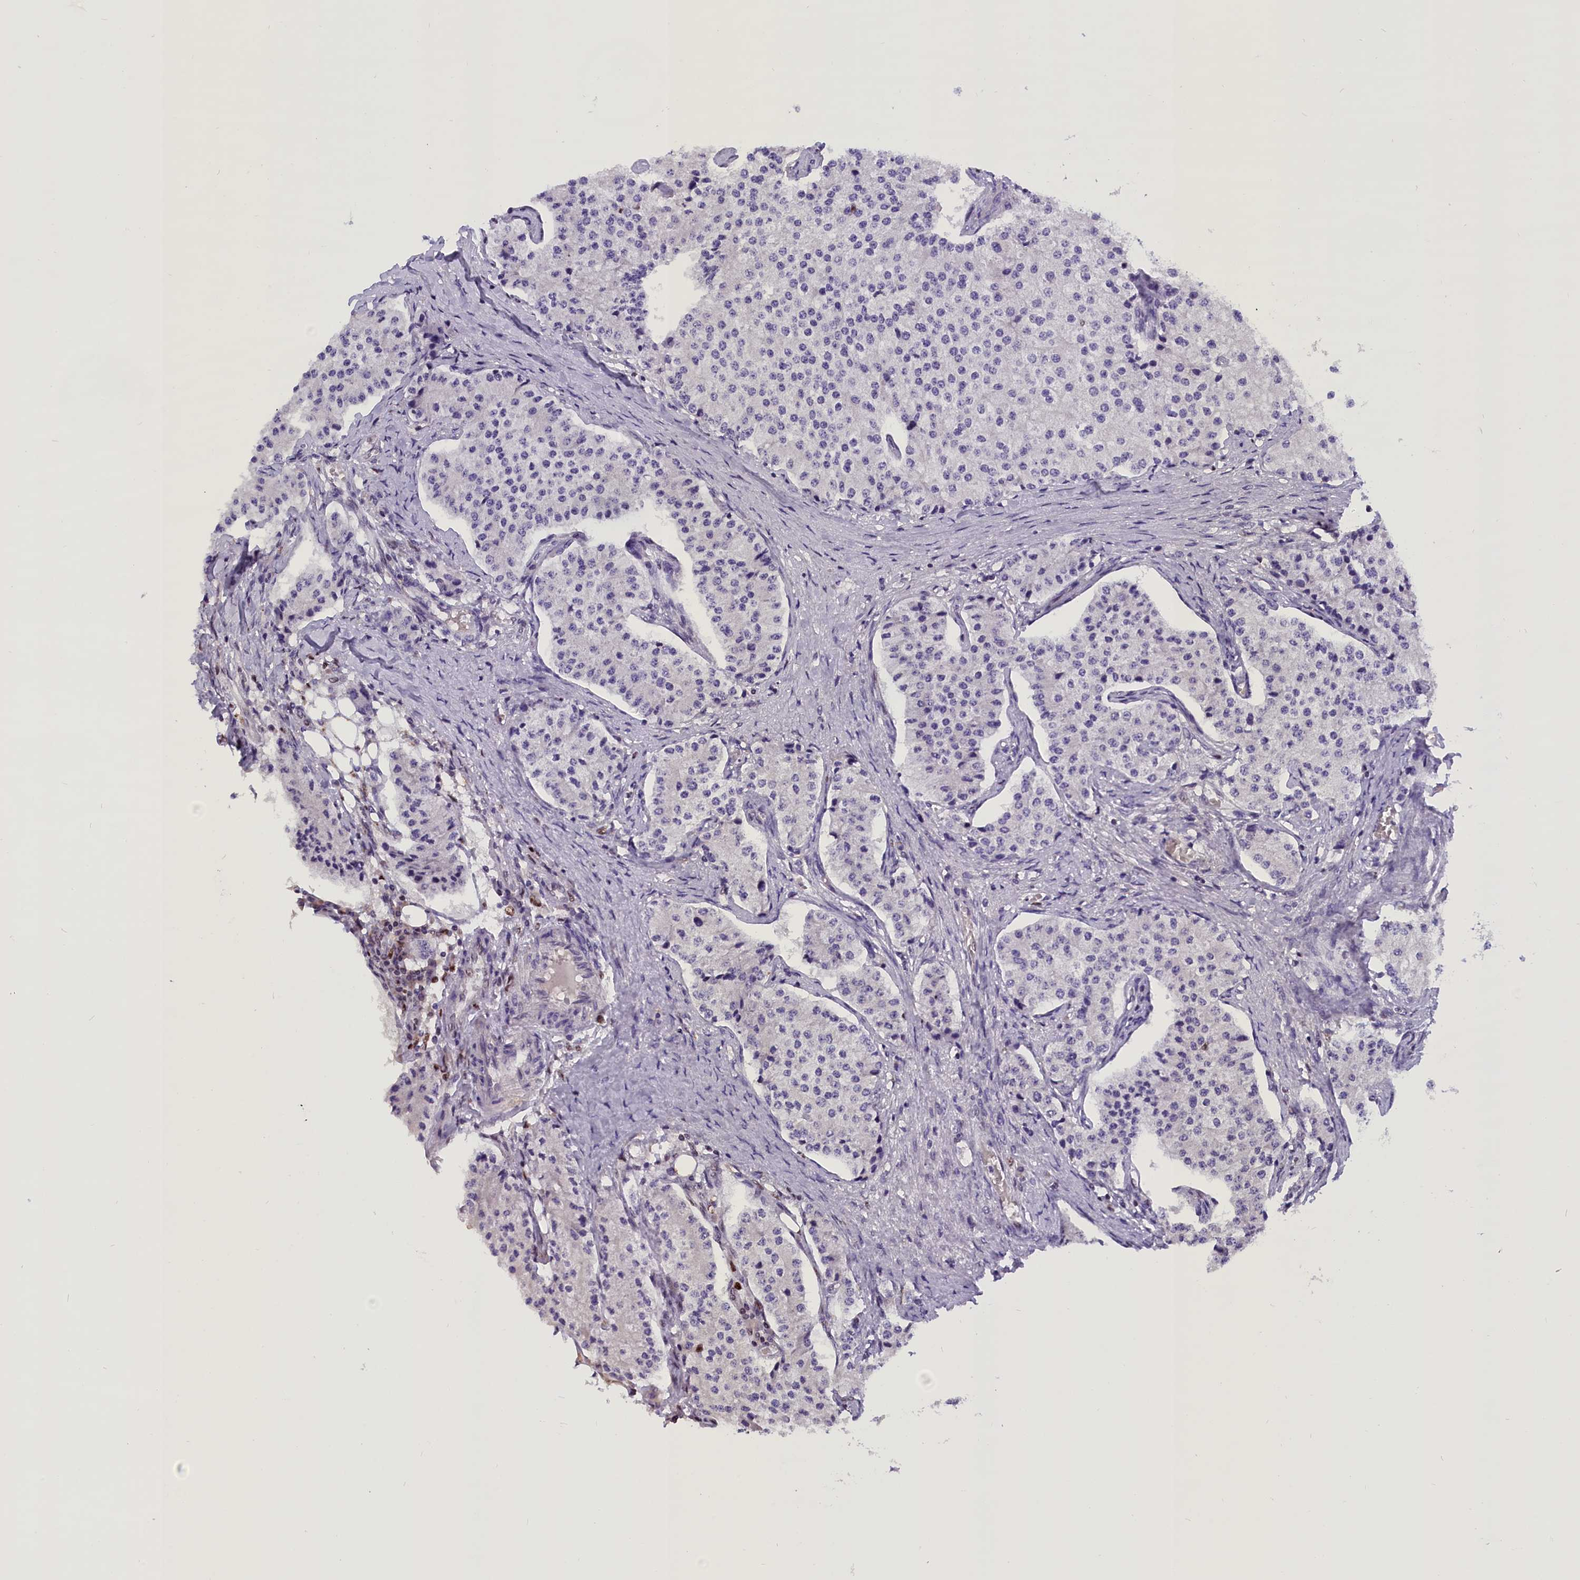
{"staining": {"intensity": "negative", "quantity": "none", "location": "none"}, "tissue": "carcinoid", "cell_type": "Tumor cells", "image_type": "cancer", "snomed": [{"axis": "morphology", "description": "Carcinoid, malignant, NOS"}, {"axis": "topography", "description": "Colon"}], "caption": "DAB (3,3'-diaminobenzidine) immunohistochemical staining of human malignant carcinoid shows no significant expression in tumor cells. The staining was performed using DAB to visualize the protein expression in brown, while the nuclei were stained in blue with hematoxylin (Magnification: 20x).", "gene": "BTBD9", "patient": {"sex": "female", "age": 52}}